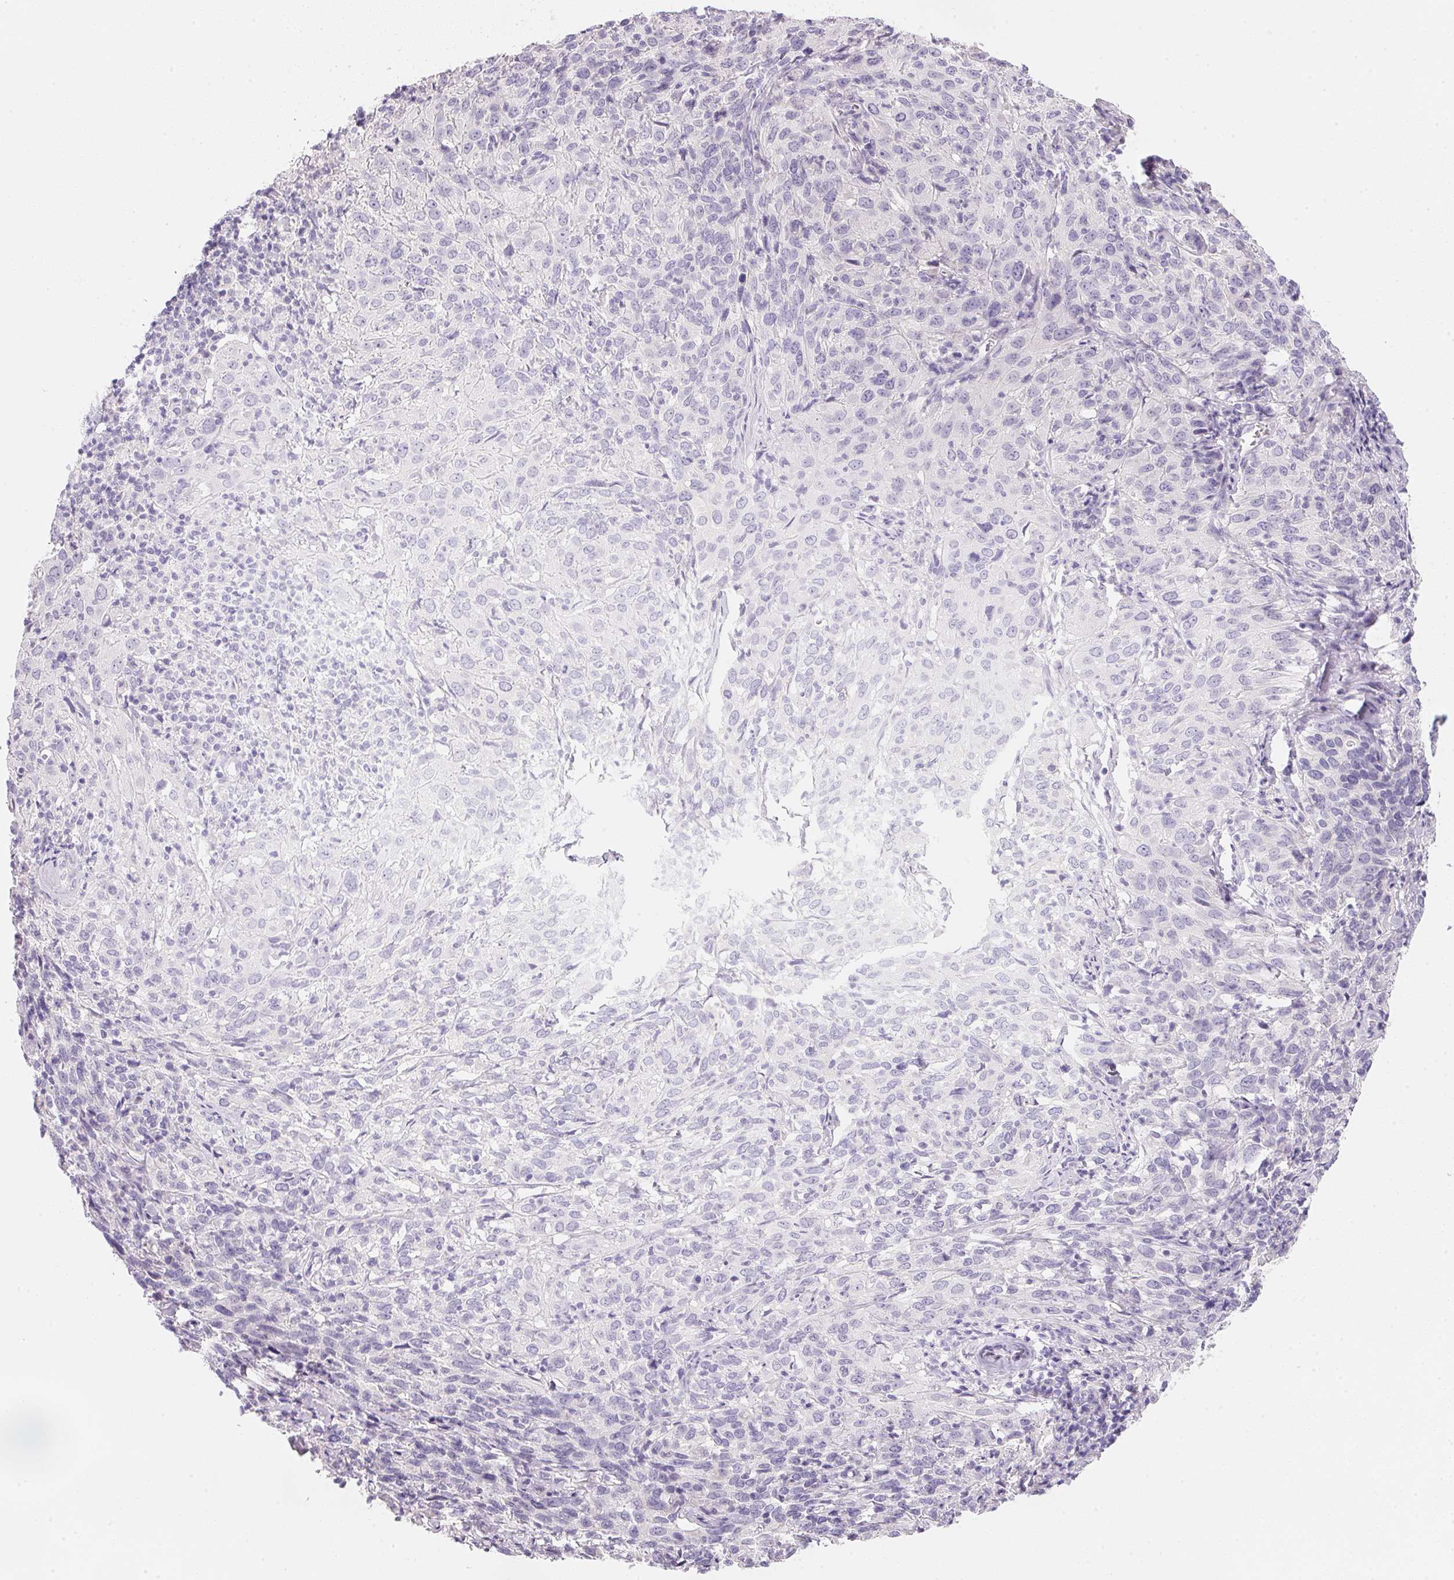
{"staining": {"intensity": "negative", "quantity": "none", "location": "none"}, "tissue": "cervical cancer", "cell_type": "Tumor cells", "image_type": "cancer", "snomed": [{"axis": "morphology", "description": "Squamous cell carcinoma, NOS"}, {"axis": "topography", "description": "Cervix"}], "caption": "Immunohistochemistry photomicrograph of cervical cancer stained for a protein (brown), which exhibits no staining in tumor cells.", "gene": "ACP3", "patient": {"sex": "female", "age": 51}}